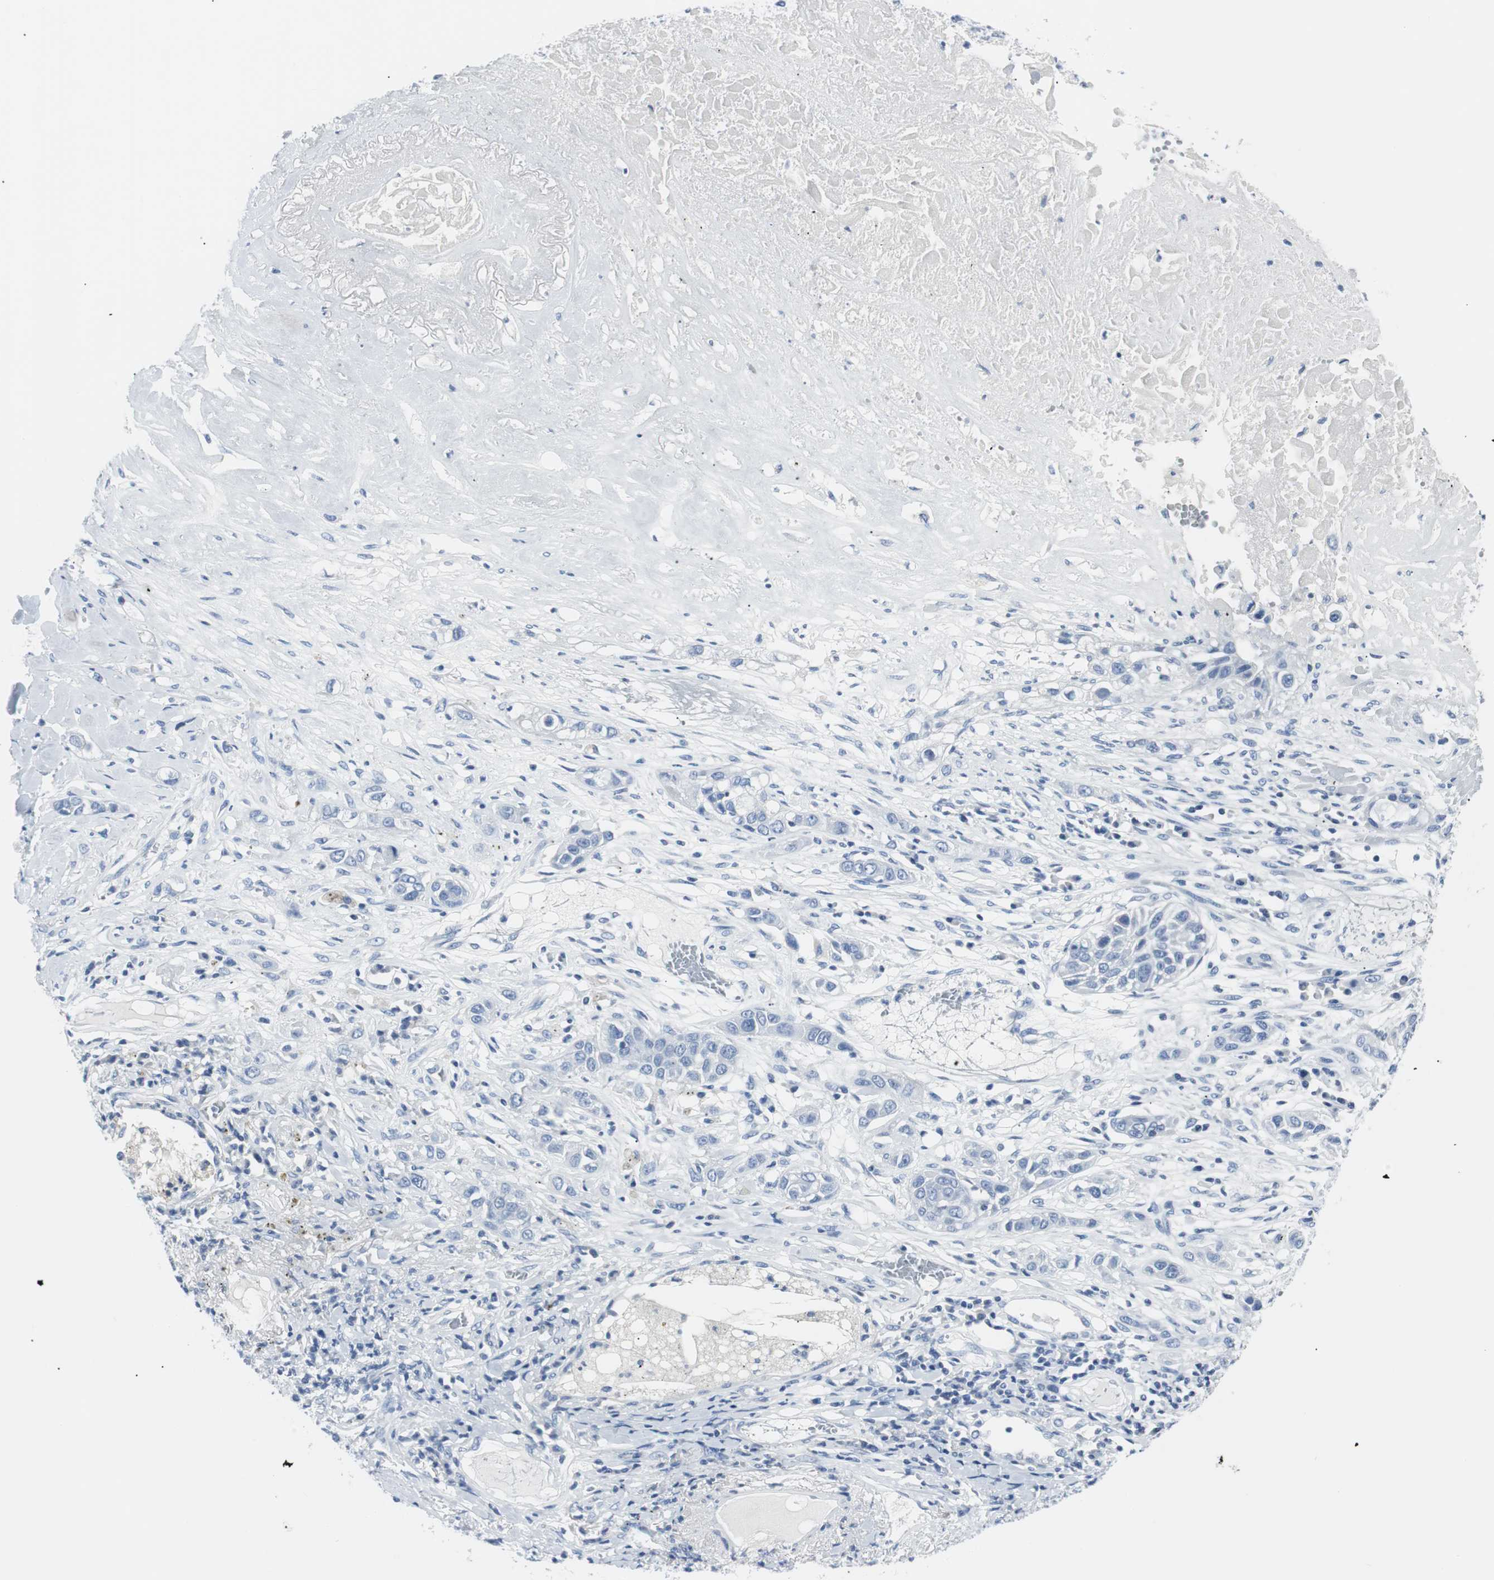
{"staining": {"intensity": "negative", "quantity": "none", "location": "none"}, "tissue": "lung cancer", "cell_type": "Tumor cells", "image_type": "cancer", "snomed": [{"axis": "morphology", "description": "Squamous cell carcinoma, NOS"}, {"axis": "topography", "description": "Lung"}], "caption": "The micrograph reveals no staining of tumor cells in squamous cell carcinoma (lung). Brightfield microscopy of immunohistochemistry (IHC) stained with DAB (3,3'-diaminobenzidine) (brown) and hematoxylin (blue), captured at high magnification.", "gene": "GAP43", "patient": {"sex": "male", "age": 71}}